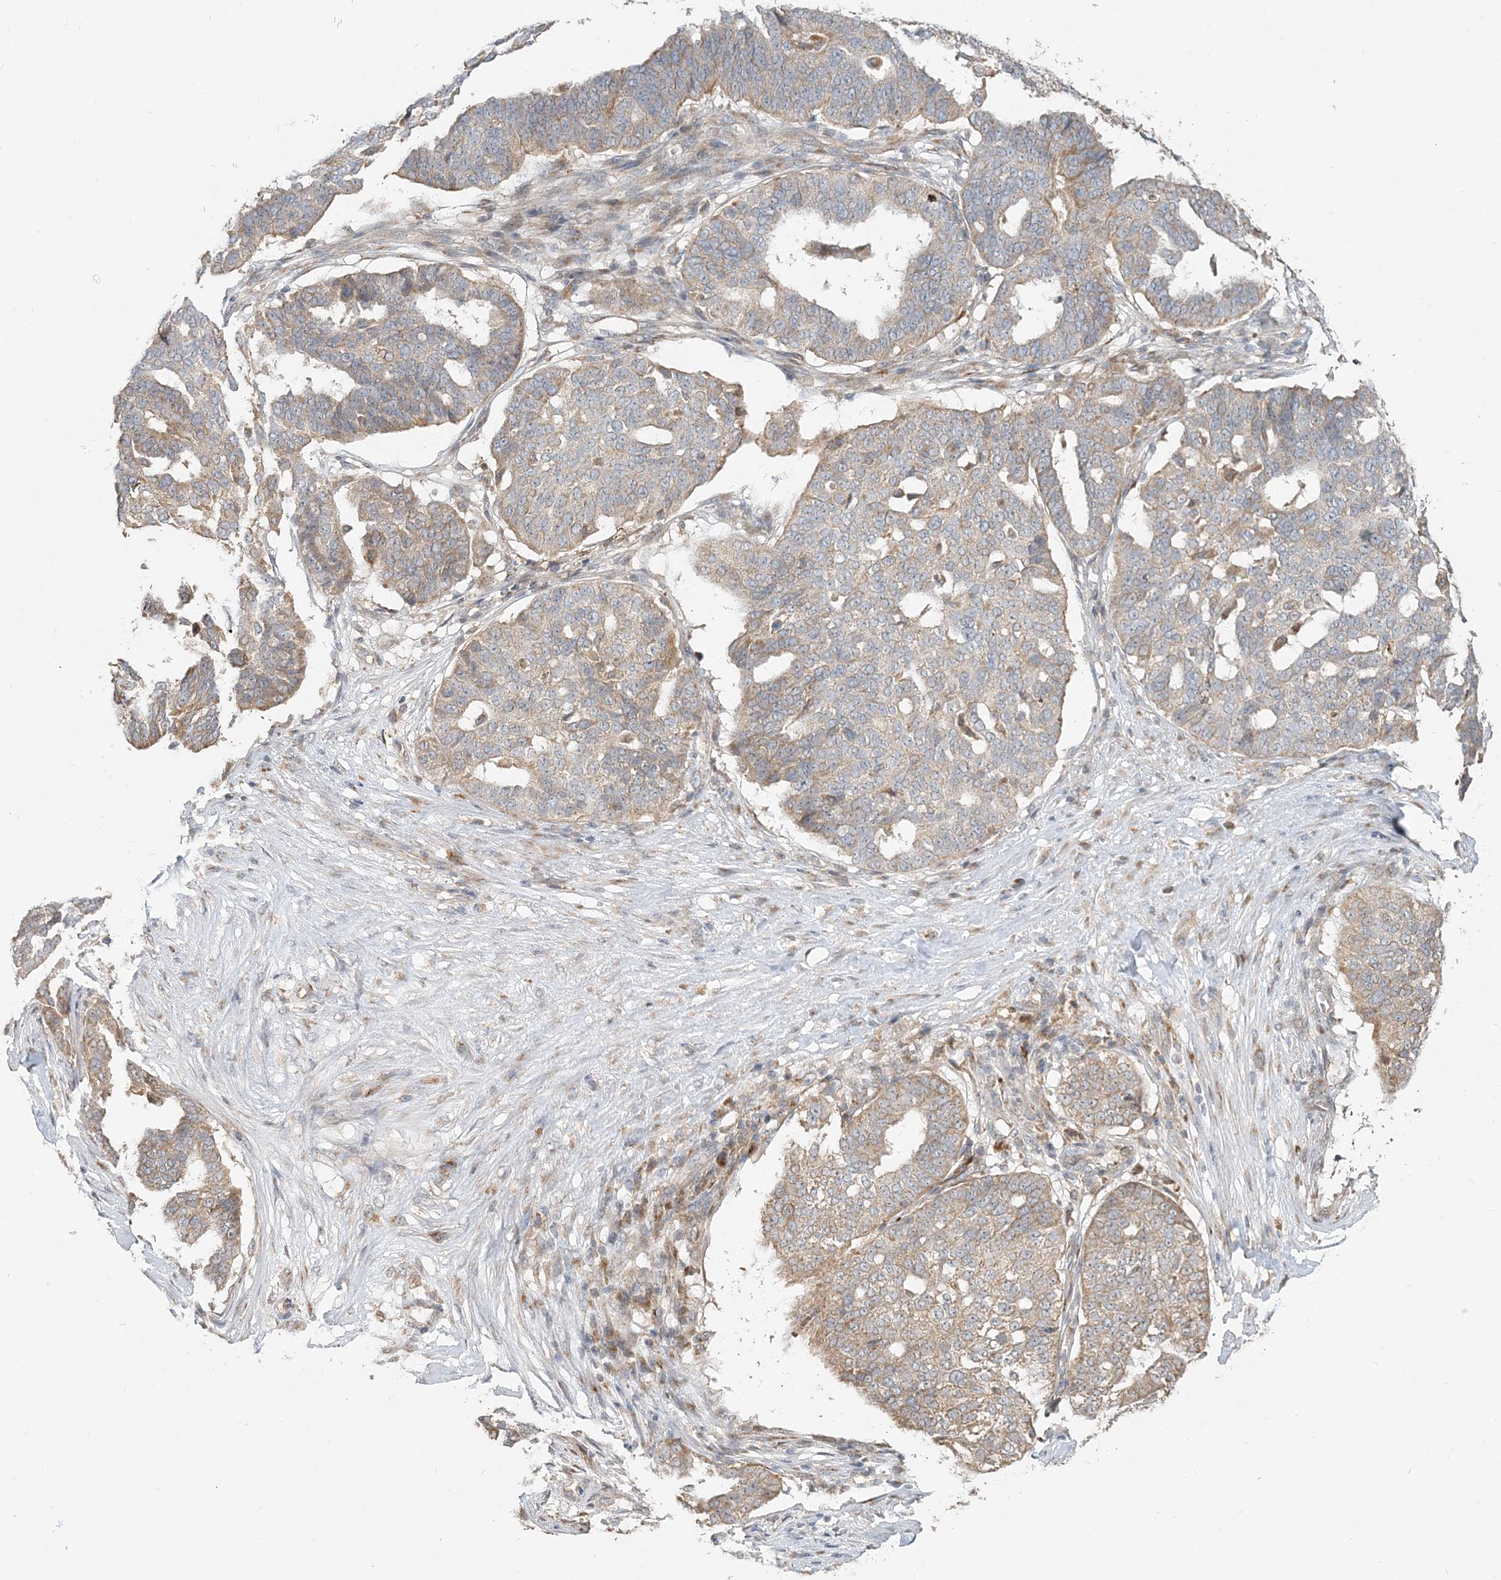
{"staining": {"intensity": "moderate", "quantity": "<25%", "location": "cytoplasmic/membranous"}, "tissue": "ovarian cancer", "cell_type": "Tumor cells", "image_type": "cancer", "snomed": [{"axis": "morphology", "description": "Cystadenocarcinoma, serous, NOS"}, {"axis": "topography", "description": "Ovary"}], "caption": "Immunohistochemical staining of ovarian cancer (serous cystadenocarcinoma) reveals moderate cytoplasmic/membranous protein expression in about <25% of tumor cells.", "gene": "RAB14", "patient": {"sex": "female", "age": 59}}